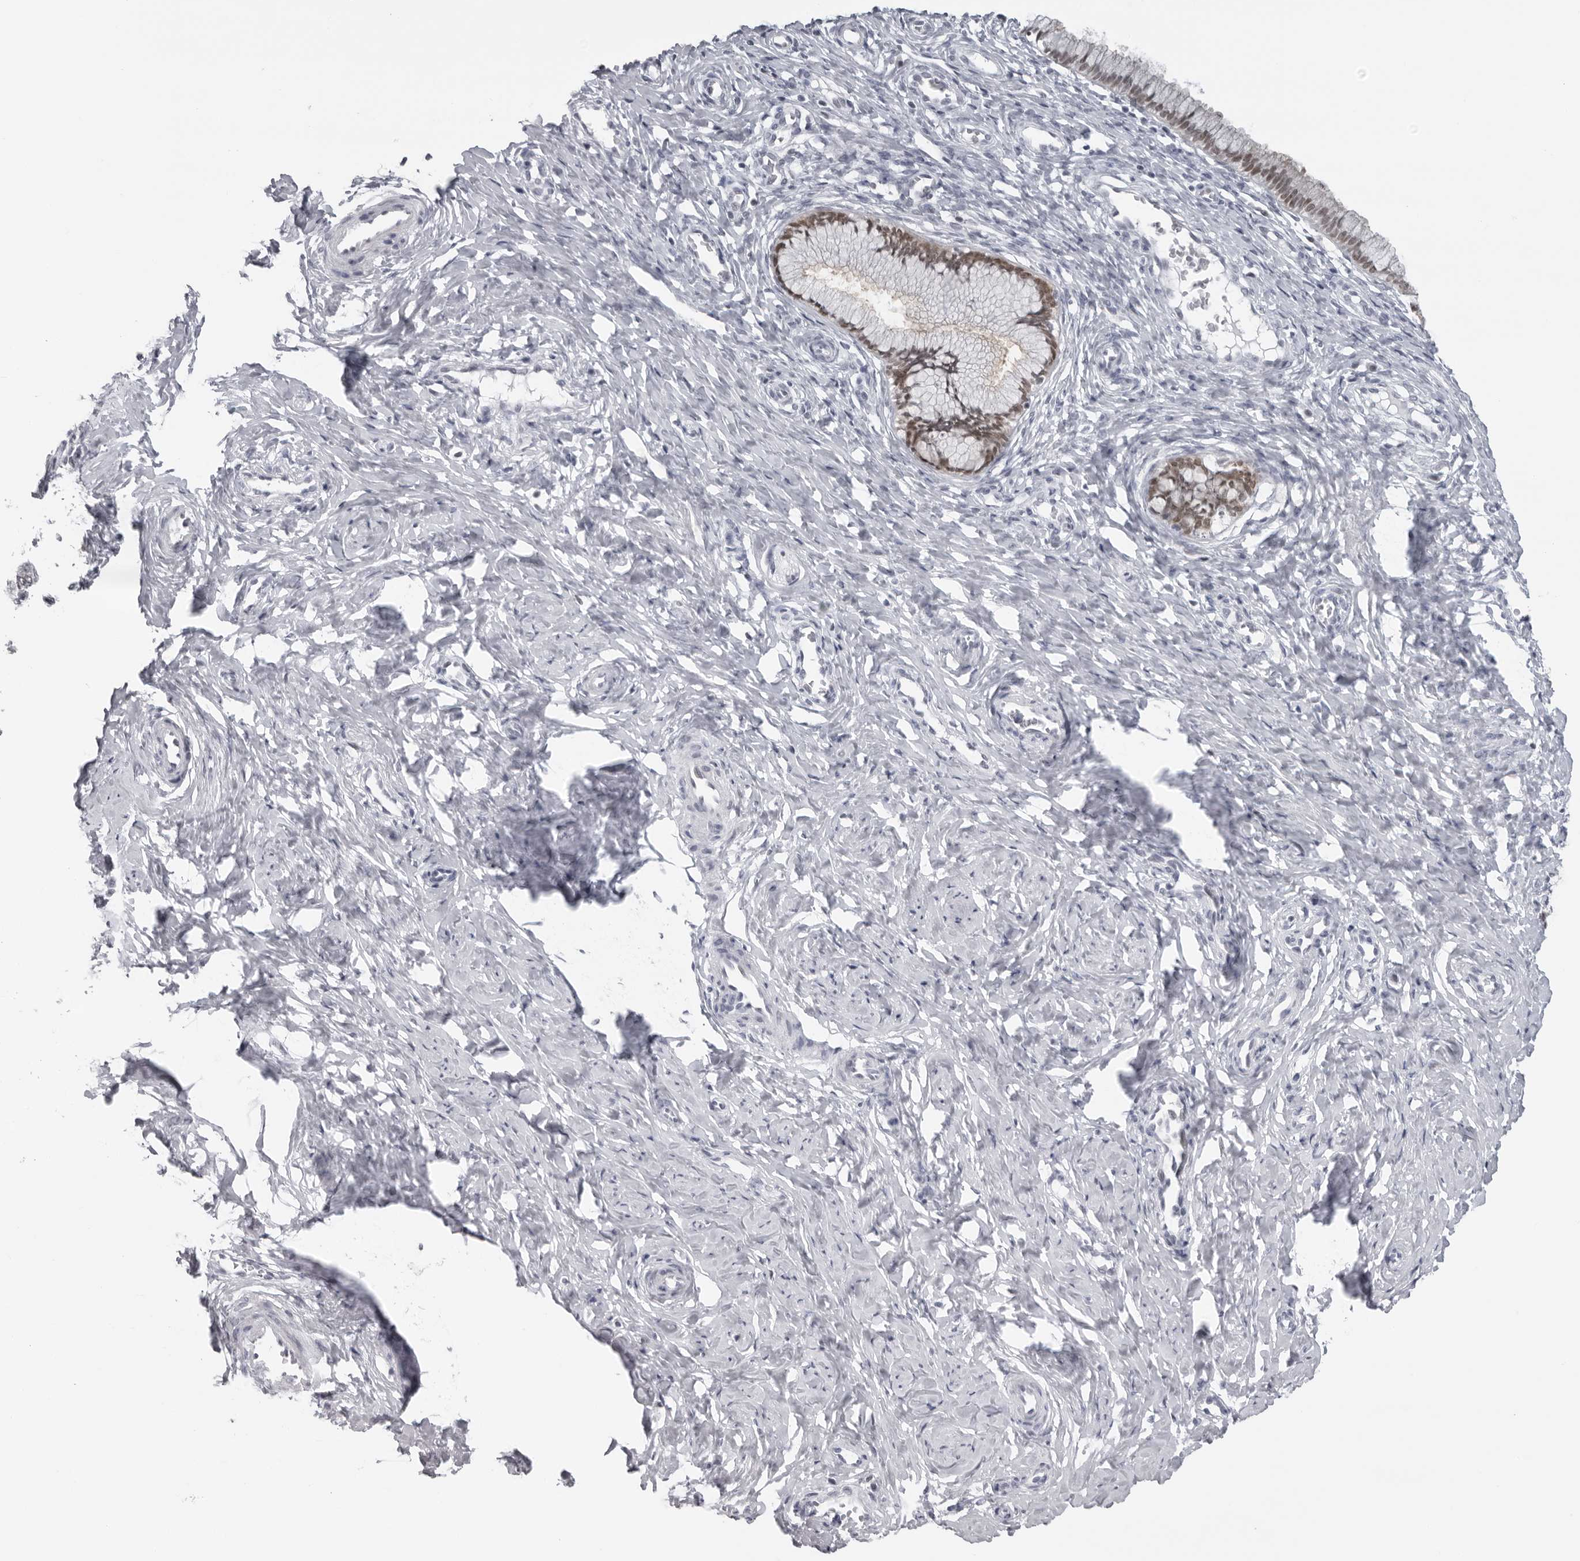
{"staining": {"intensity": "moderate", "quantity": "25%-75%", "location": "cytoplasmic/membranous,nuclear"}, "tissue": "cervix", "cell_type": "Glandular cells", "image_type": "normal", "snomed": [{"axis": "morphology", "description": "Normal tissue, NOS"}, {"axis": "topography", "description": "Cervix"}], "caption": "IHC (DAB) staining of normal human cervix demonstrates moderate cytoplasmic/membranous,nuclear protein positivity in approximately 25%-75% of glandular cells.", "gene": "ESPN", "patient": {"sex": "female", "age": 27}}